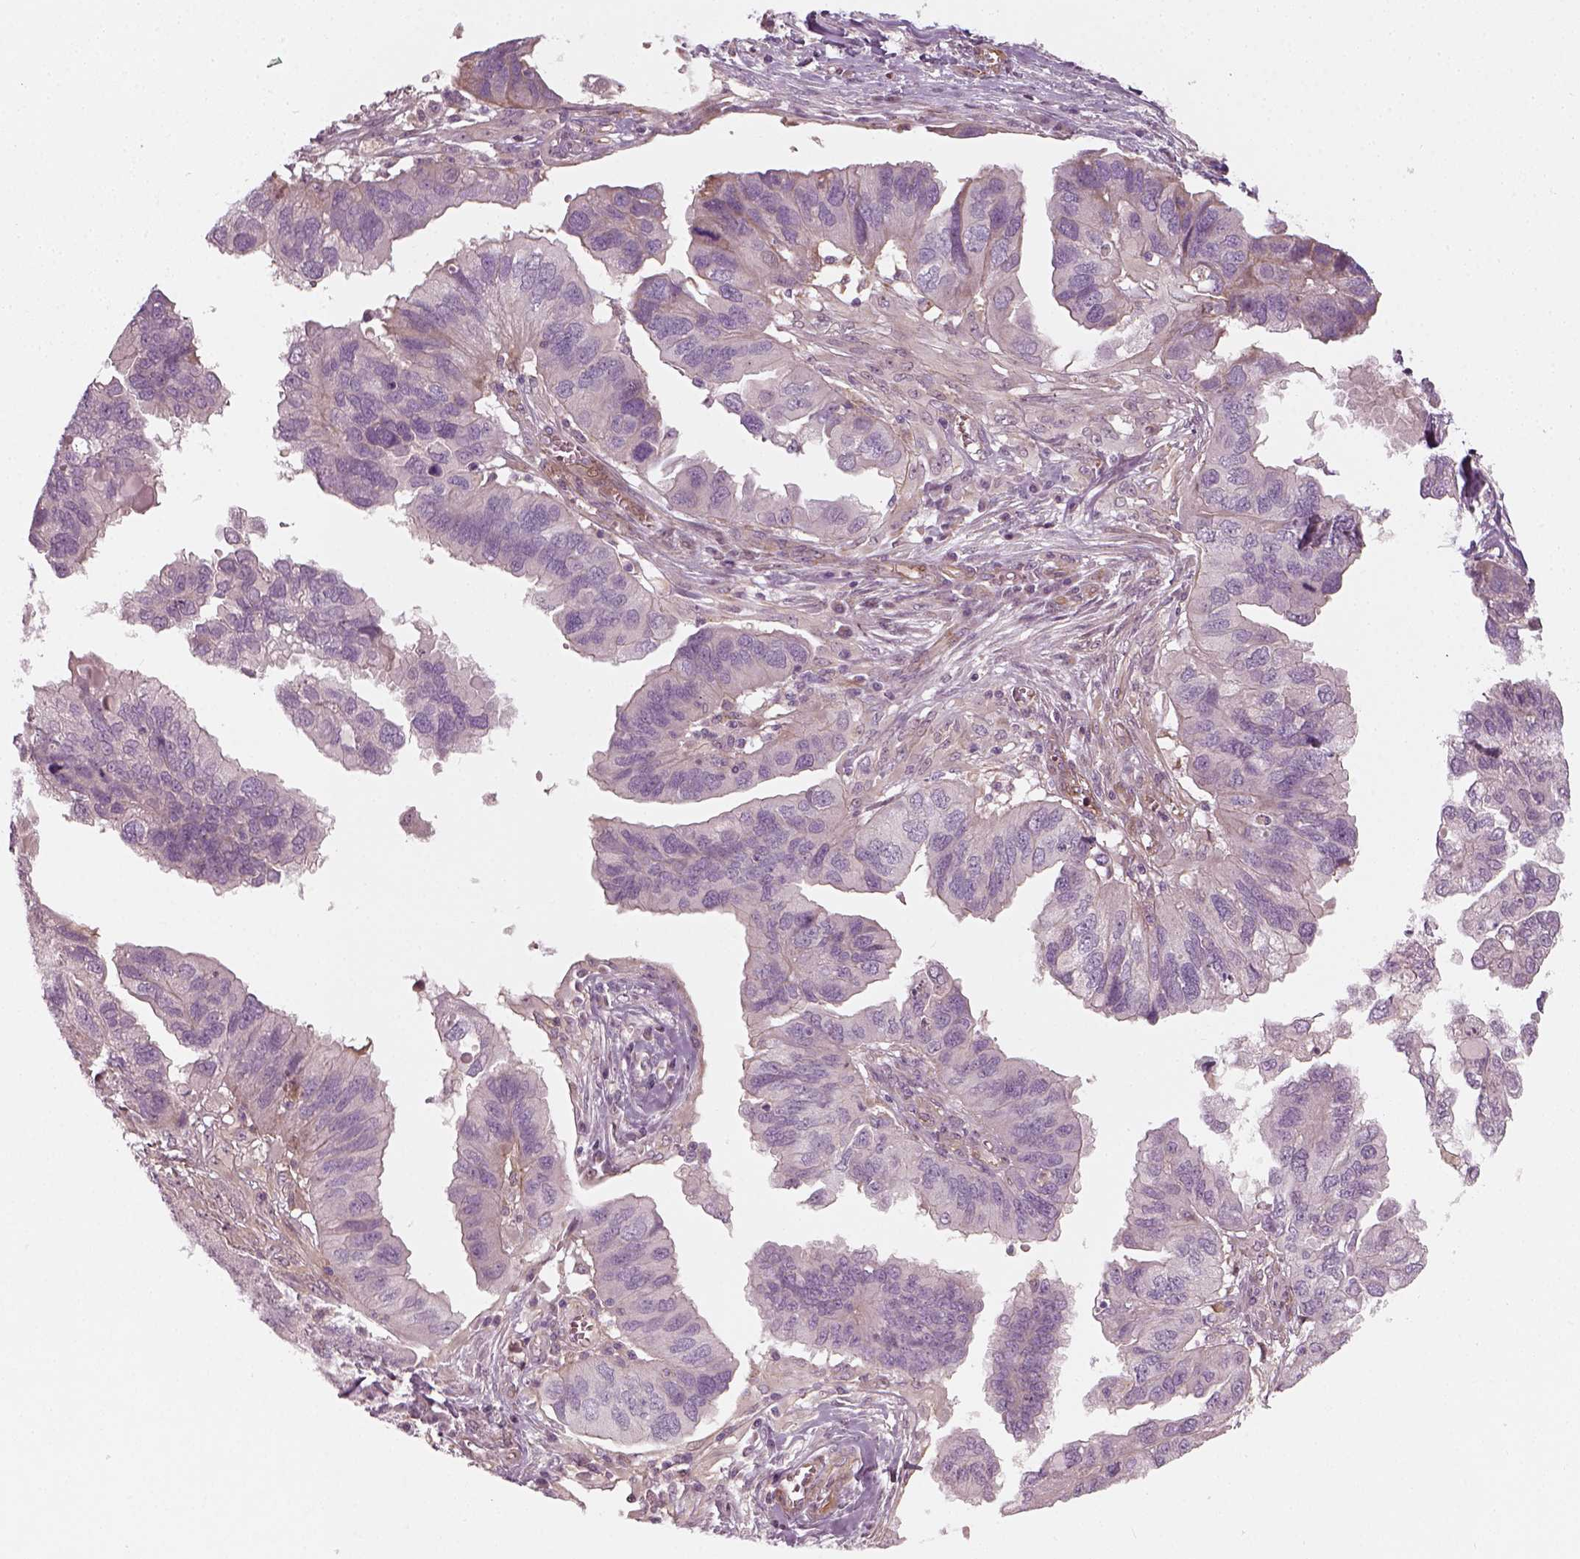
{"staining": {"intensity": "negative", "quantity": "none", "location": "none"}, "tissue": "ovarian cancer", "cell_type": "Tumor cells", "image_type": "cancer", "snomed": [{"axis": "morphology", "description": "Cystadenocarcinoma, serous, NOS"}, {"axis": "topography", "description": "Ovary"}], "caption": "Human ovarian serous cystadenocarcinoma stained for a protein using IHC demonstrates no positivity in tumor cells.", "gene": "DNASE1L1", "patient": {"sex": "female", "age": 79}}